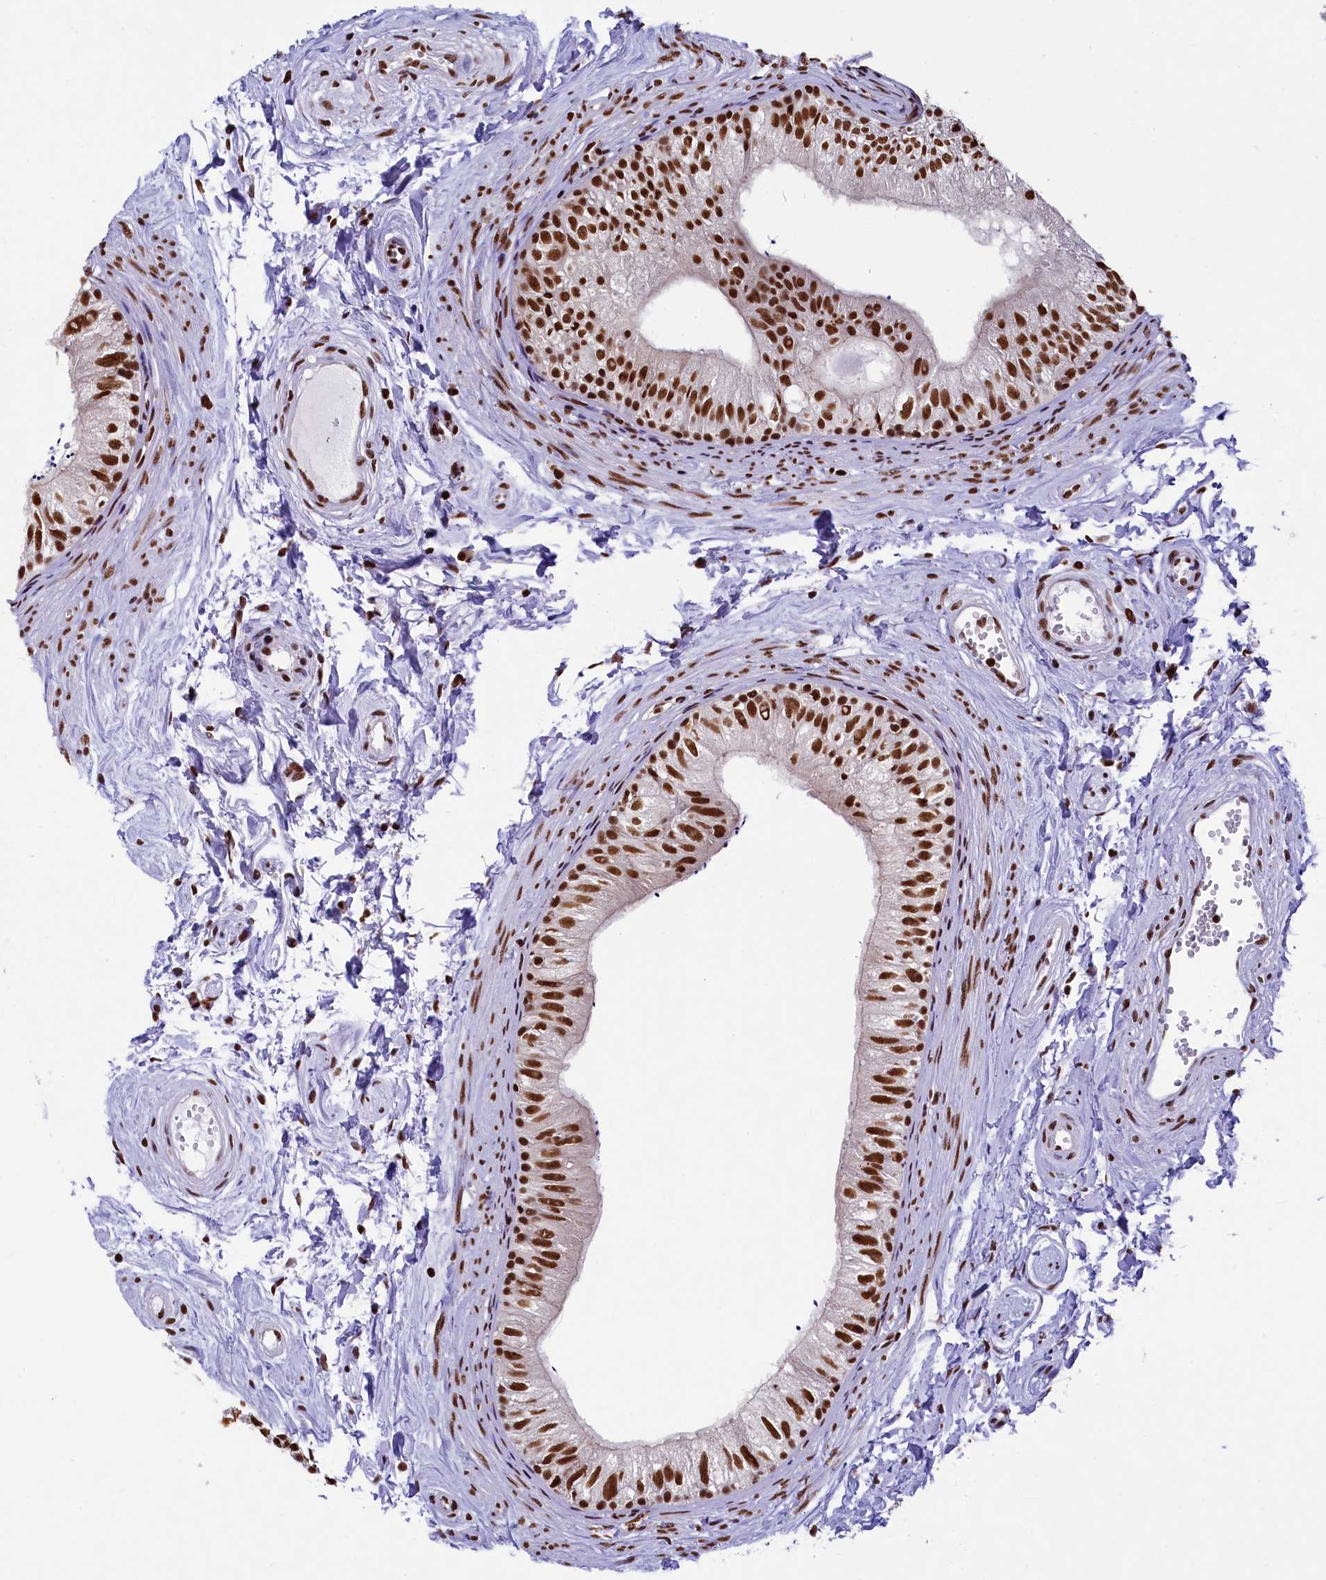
{"staining": {"intensity": "strong", "quantity": ">75%", "location": "nuclear"}, "tissue": "epididymis", "cell_type": "Glandular cells", "image_type": "normal", "snomed": [{"axis": "morphology", "description": "Normal tissue, NOS"}, {"axis": "topography", "description": "Epididymis"}], "caption": "High-power microscopy captured an immunohistochemistry (IHC) histopathology image of unremarkable epididymis, revealing strong nuclear staining in about >75% of glandular cells. The protein is stained brown, and the nuclei are stained in blue (DAB IHC with brightfield microscopy, high magnification).", "gene": "SNRPD2", "patient": {"sex": "male", "age": 56}}